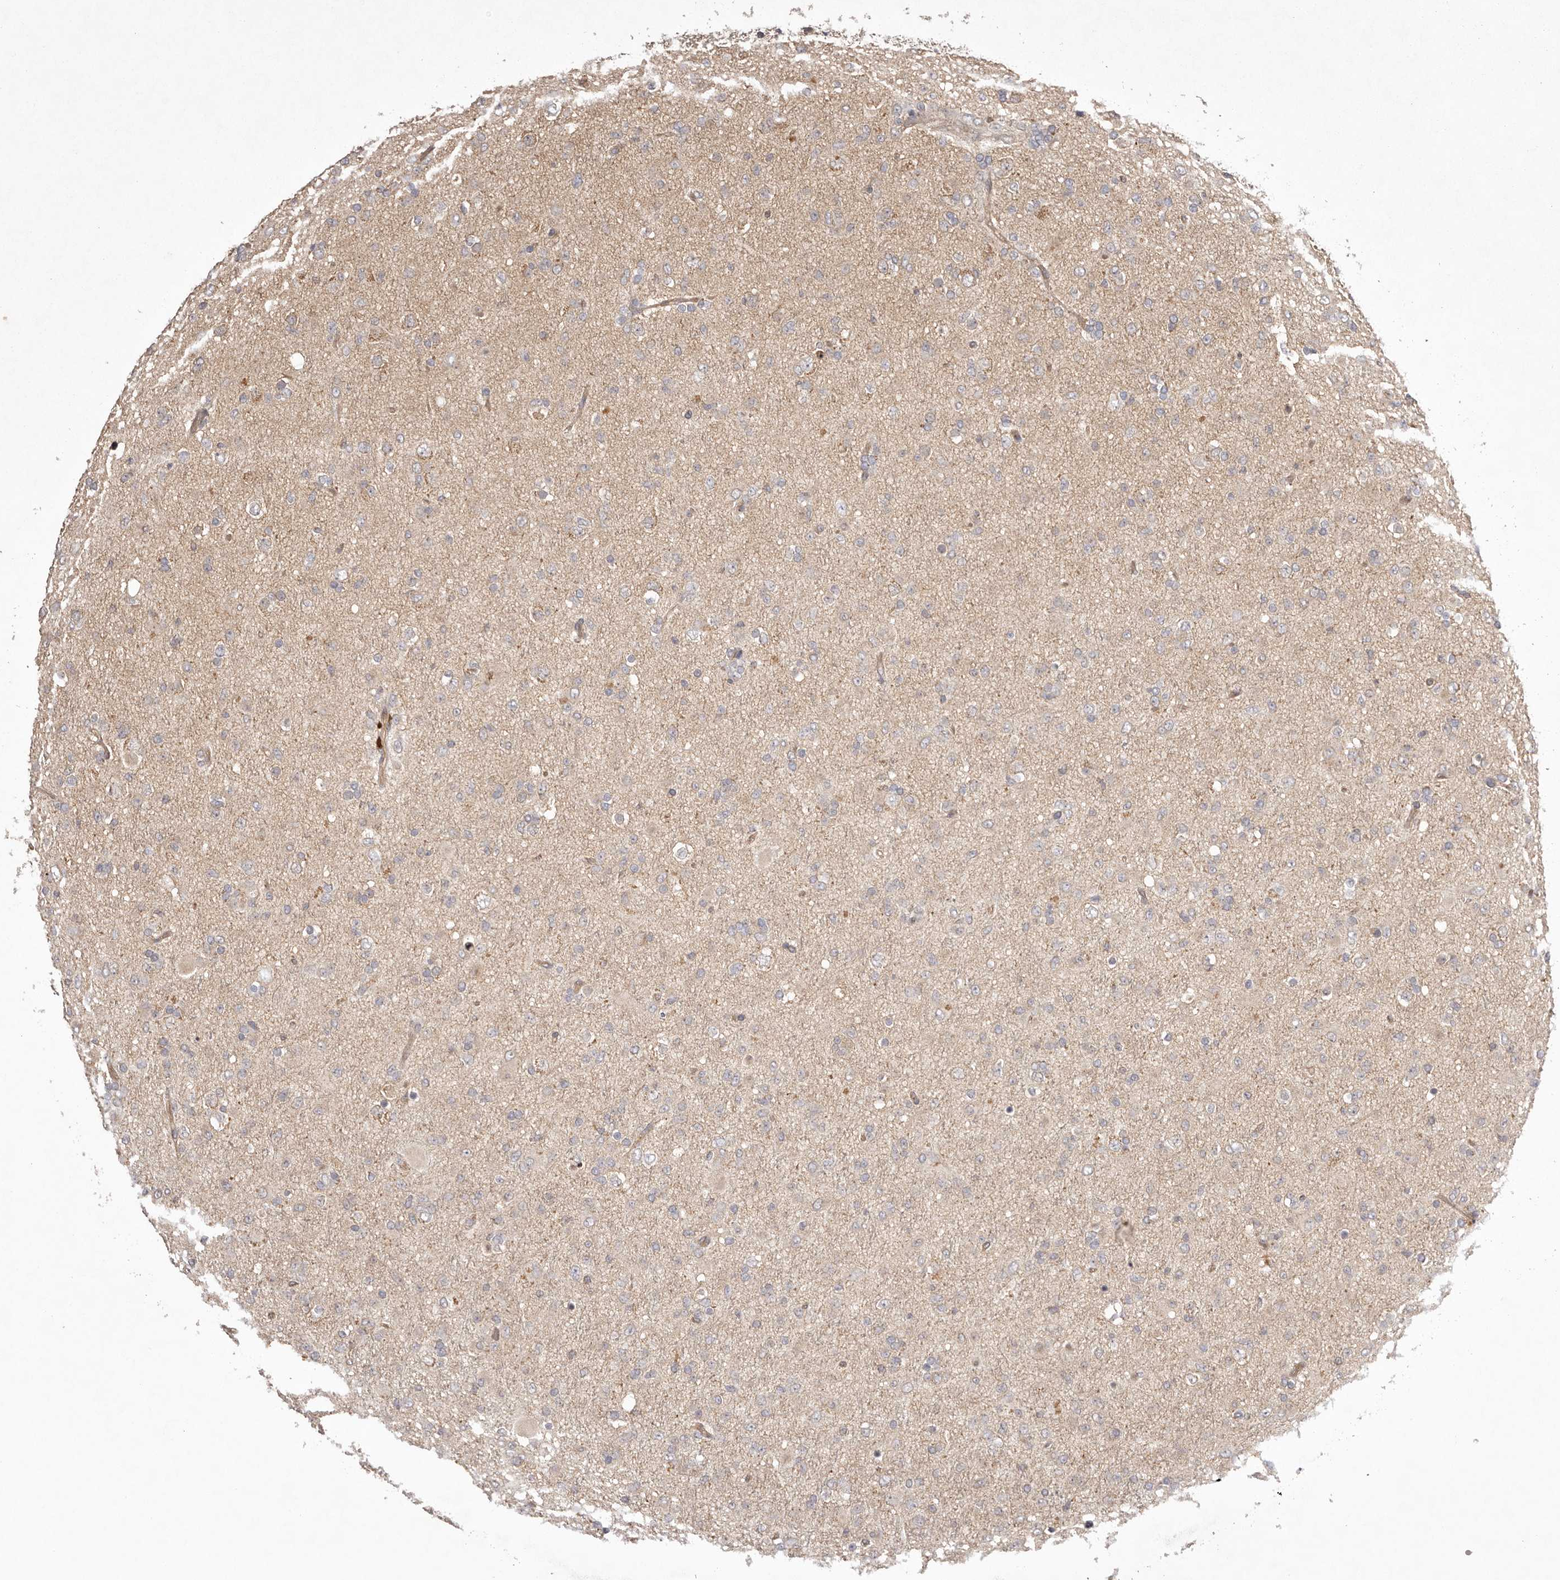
{"staining": {"intensity": "weak", "quantity": "<25%", "location": "cytoplasmic/membranous"}, "tissue": "glioma", "cell_type": "Tumor cells", "image_type": "cancer", "snomed": [{"axis": "morphology", "description": "Glioma, malignant, Low grade"}, {"axis": "topography", "description": "Brain"}], "caption": "Tumor cells show no significant protein positivity in glioma.", "gene": "UBR2", "patient": {"sex": "male", "age": 65}}